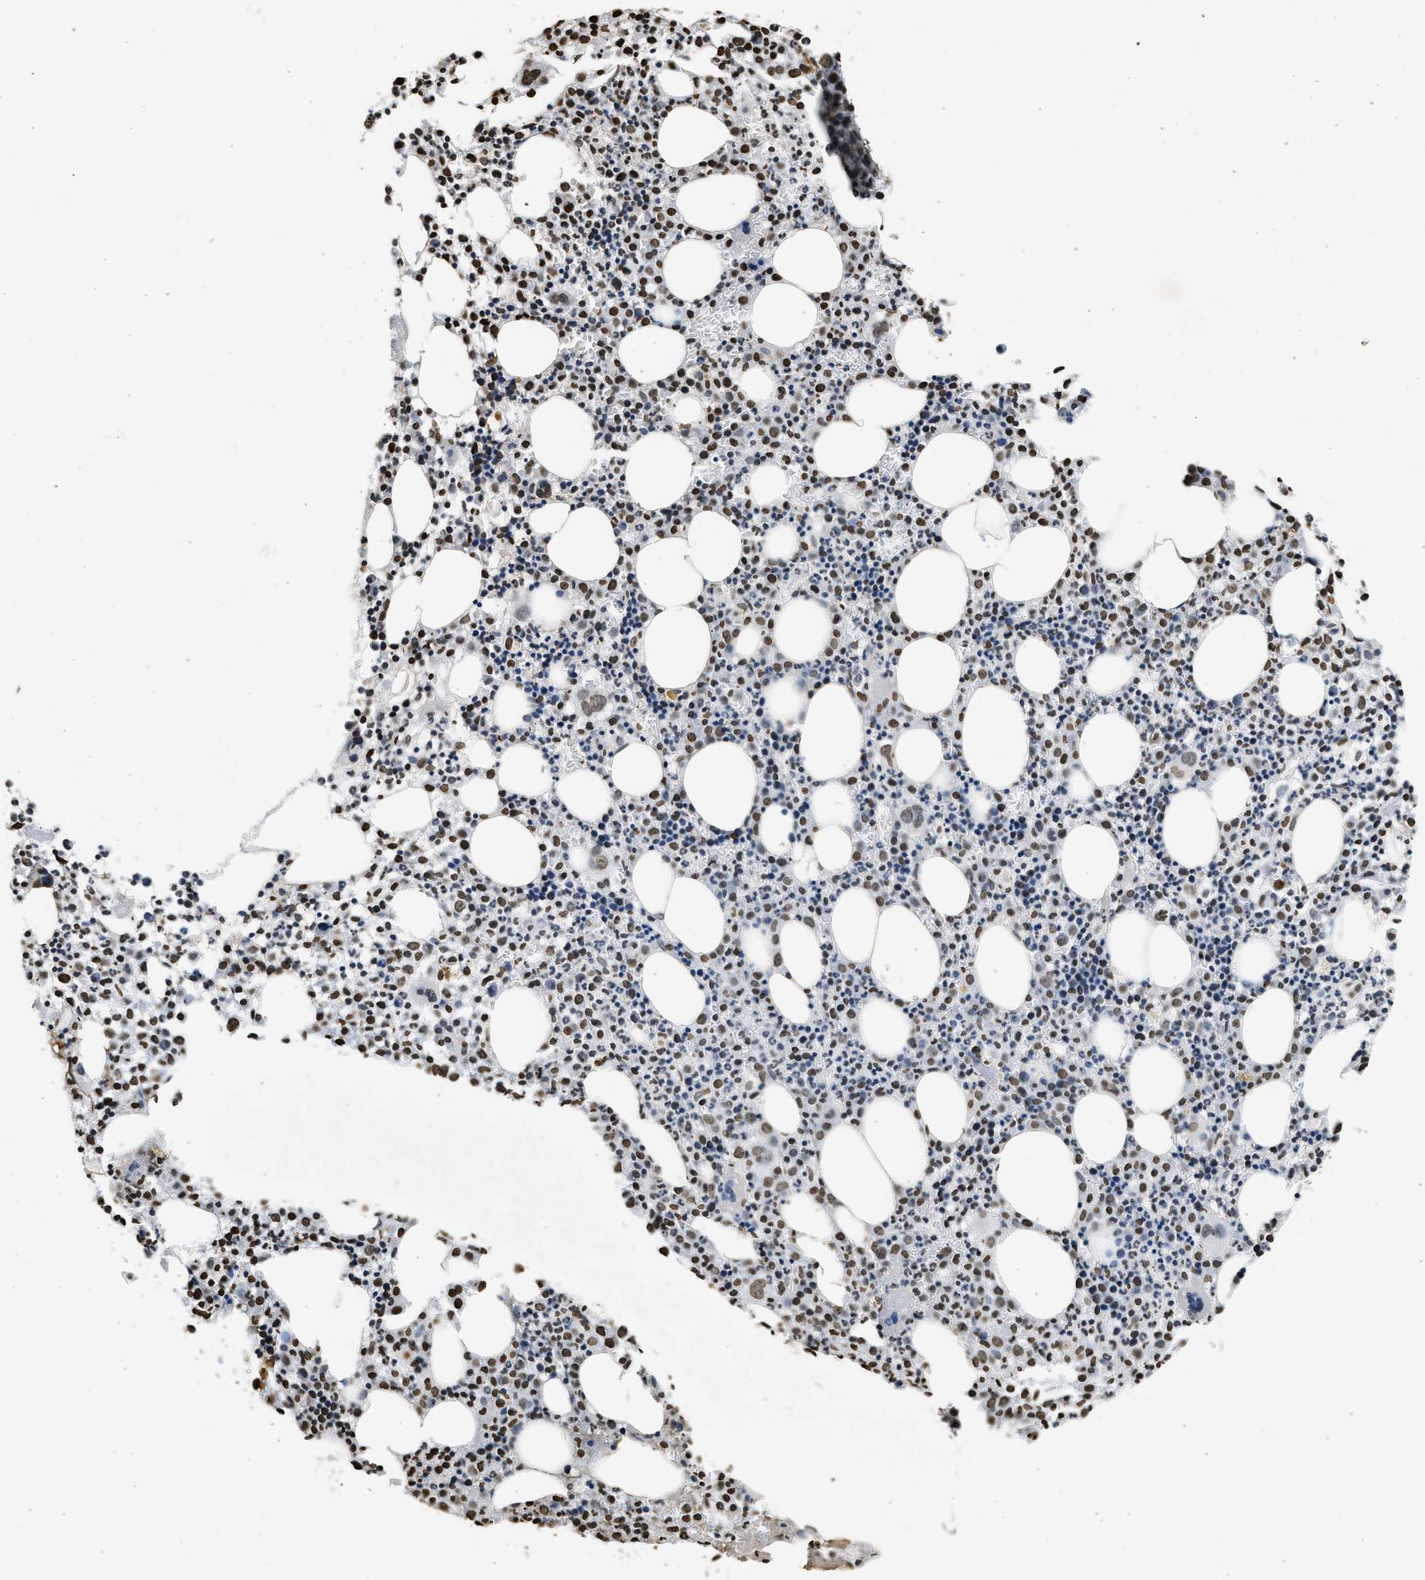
{"staining": {"intensity": "strong", "quantity": "25%-75%", "location": "nuclear"}, "tissue": "bone marrow", "cell_type": "Hematopoietic cells", "image_type": "normal", "snomed": [{"axis": "morphology", "description": "Normal tissue, NOS"}, {"axis": "morphology", "description": "Inflammation, NOS"}, {"axis": "topography", "description": "Bone marrow"}], "caption": "IHC image of benign bone marrow: human bone marrow stained using immunohistochemistry (IHC) displays high levels of strong protein expression localized specifically in the nuclear of hematopoietic cells, appearing as a nuclear brown color.", "gene": "RRAGC", "patient": {"sex": "male", "age": 25}}